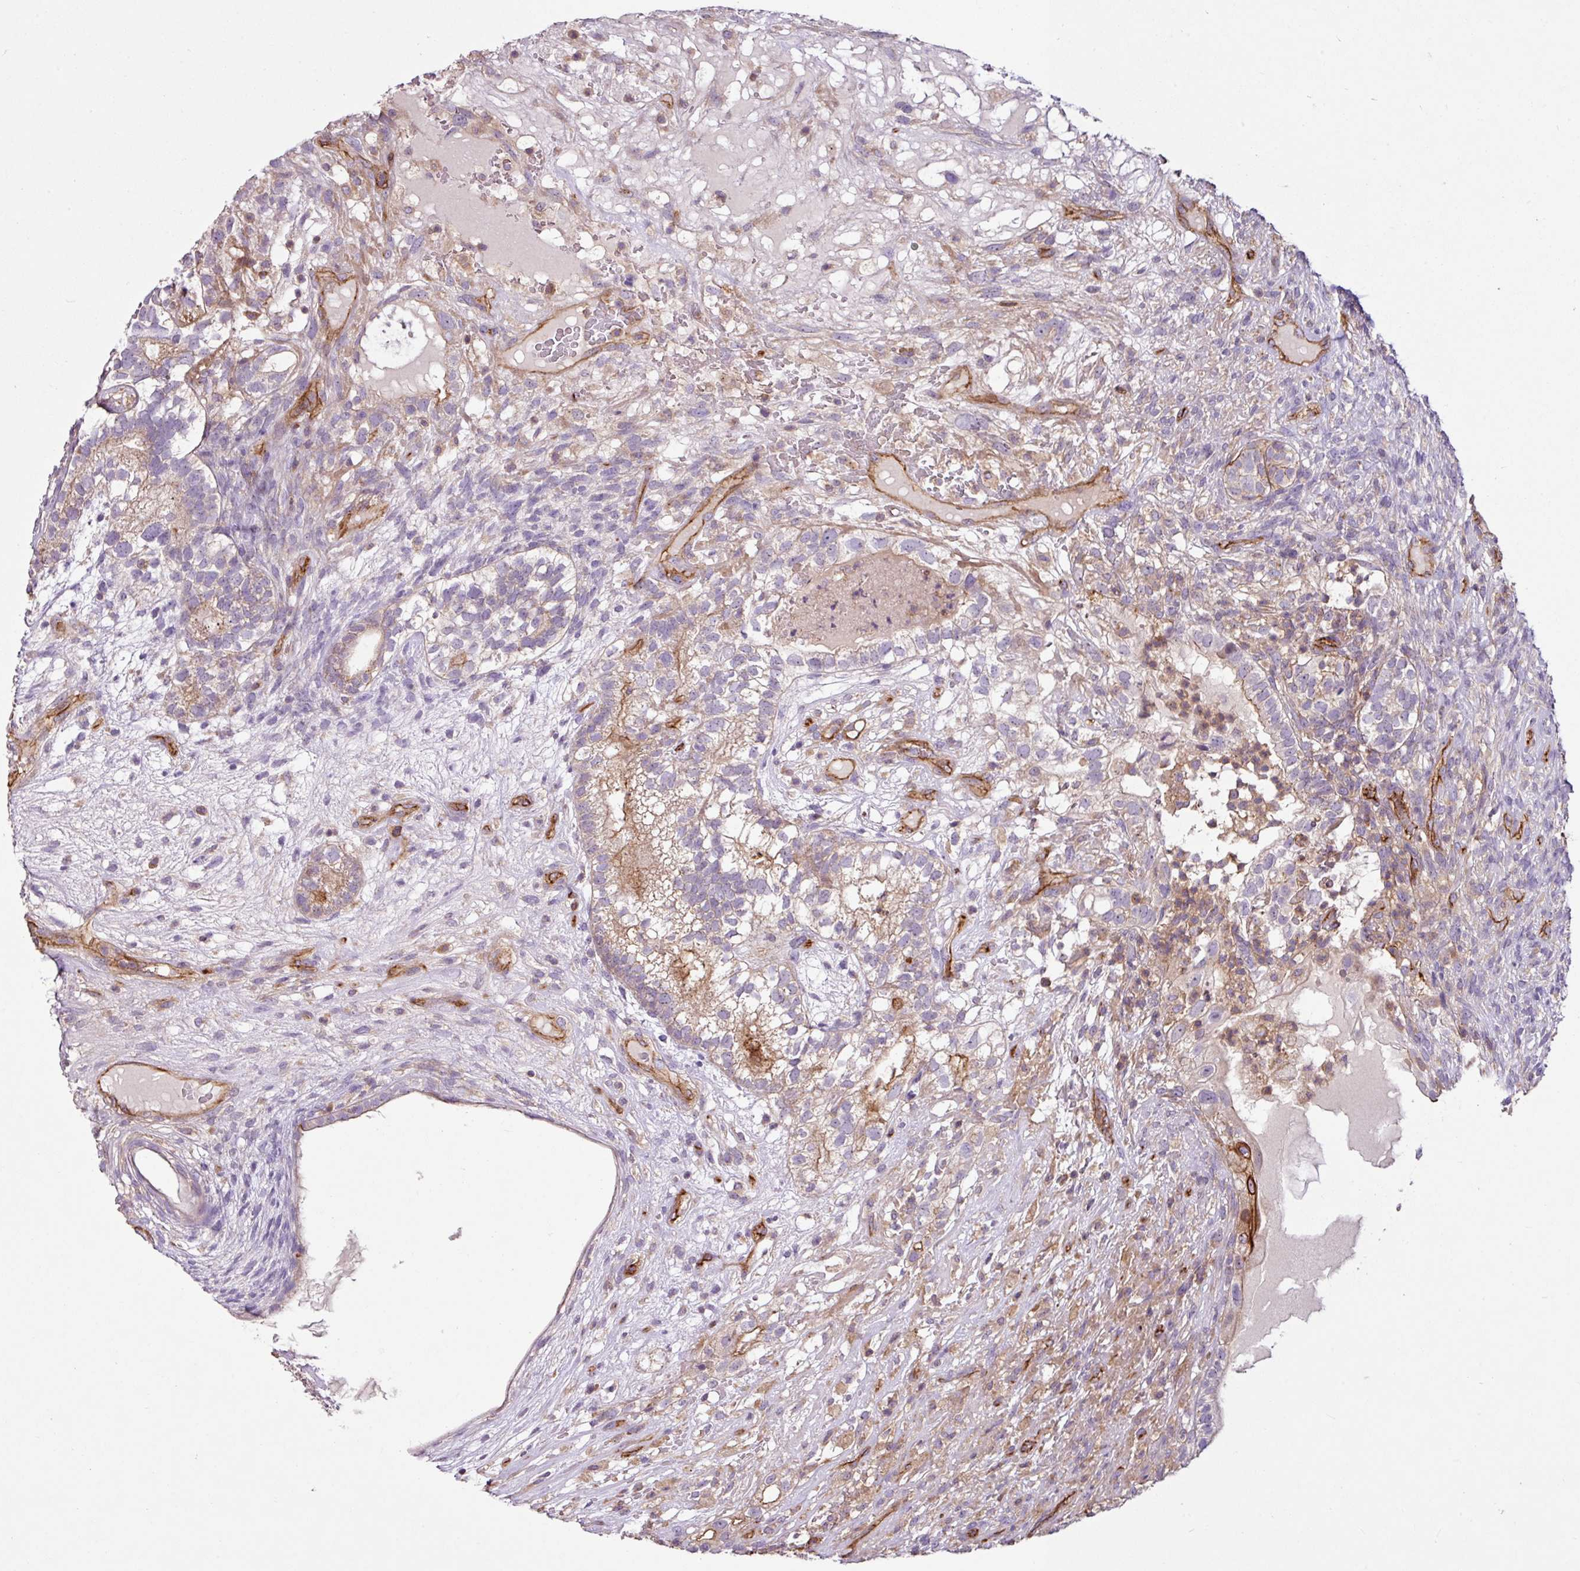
{"staining": {"intensity": "negative", "quantity": "none", "location": "none"}, "tissue": "testis cancer", "cell_type": "Tumor cells", "image_type": "cancer", "snomed": [{"axis": "morphology", "description": "Seminoma, NOS"}, {"axis": "morphology", "description": "Carcinoma, Embryonal, NOS"}, {"axis": "topography", "description": "Testis"}], "caption": "A high-resolution image shows immunohistochemistry staining of seminoma (testis), which displays no significant expression in tumor cells.", "gene": "ZNF106", "patient": {"sex": "male", "age": 41}}